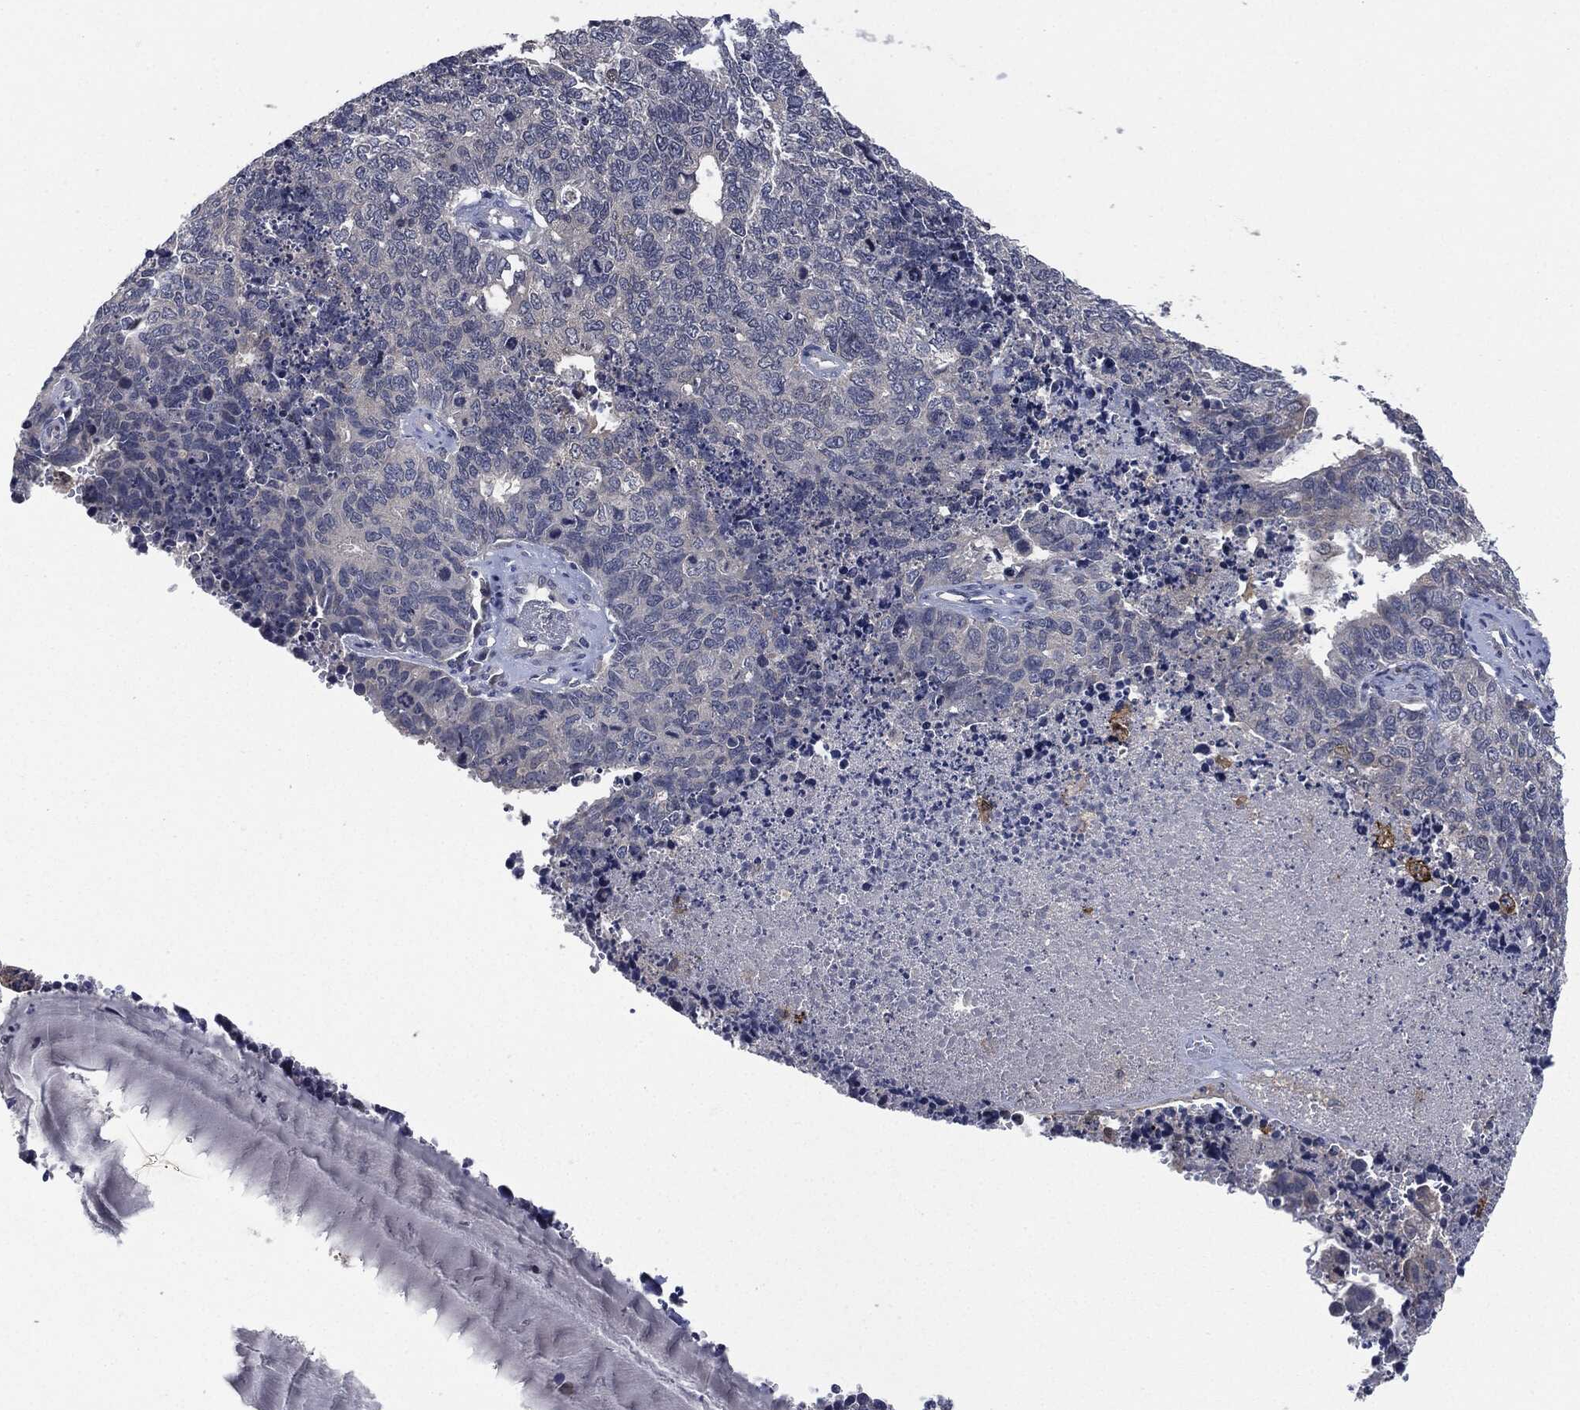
{"staining": {"intensity": "negative", "quantity": "none", "location": "none"}, "tissue": "cervical cancer", "cell_type": "Tumor cells", "image_type": "cancer", "snomed": [{"axis": "morphology", "description": "Squamous cell carcinoma, NOS"}, {"axis": "topography", "description": "Cervix"}], "caption": "The IHC micrograph has no significant staining in tumor cells of squamous cell carcinoma (cervical) tissue.", "gene": "IL1RN", "patient": {"sex": "female", "age": 63}}